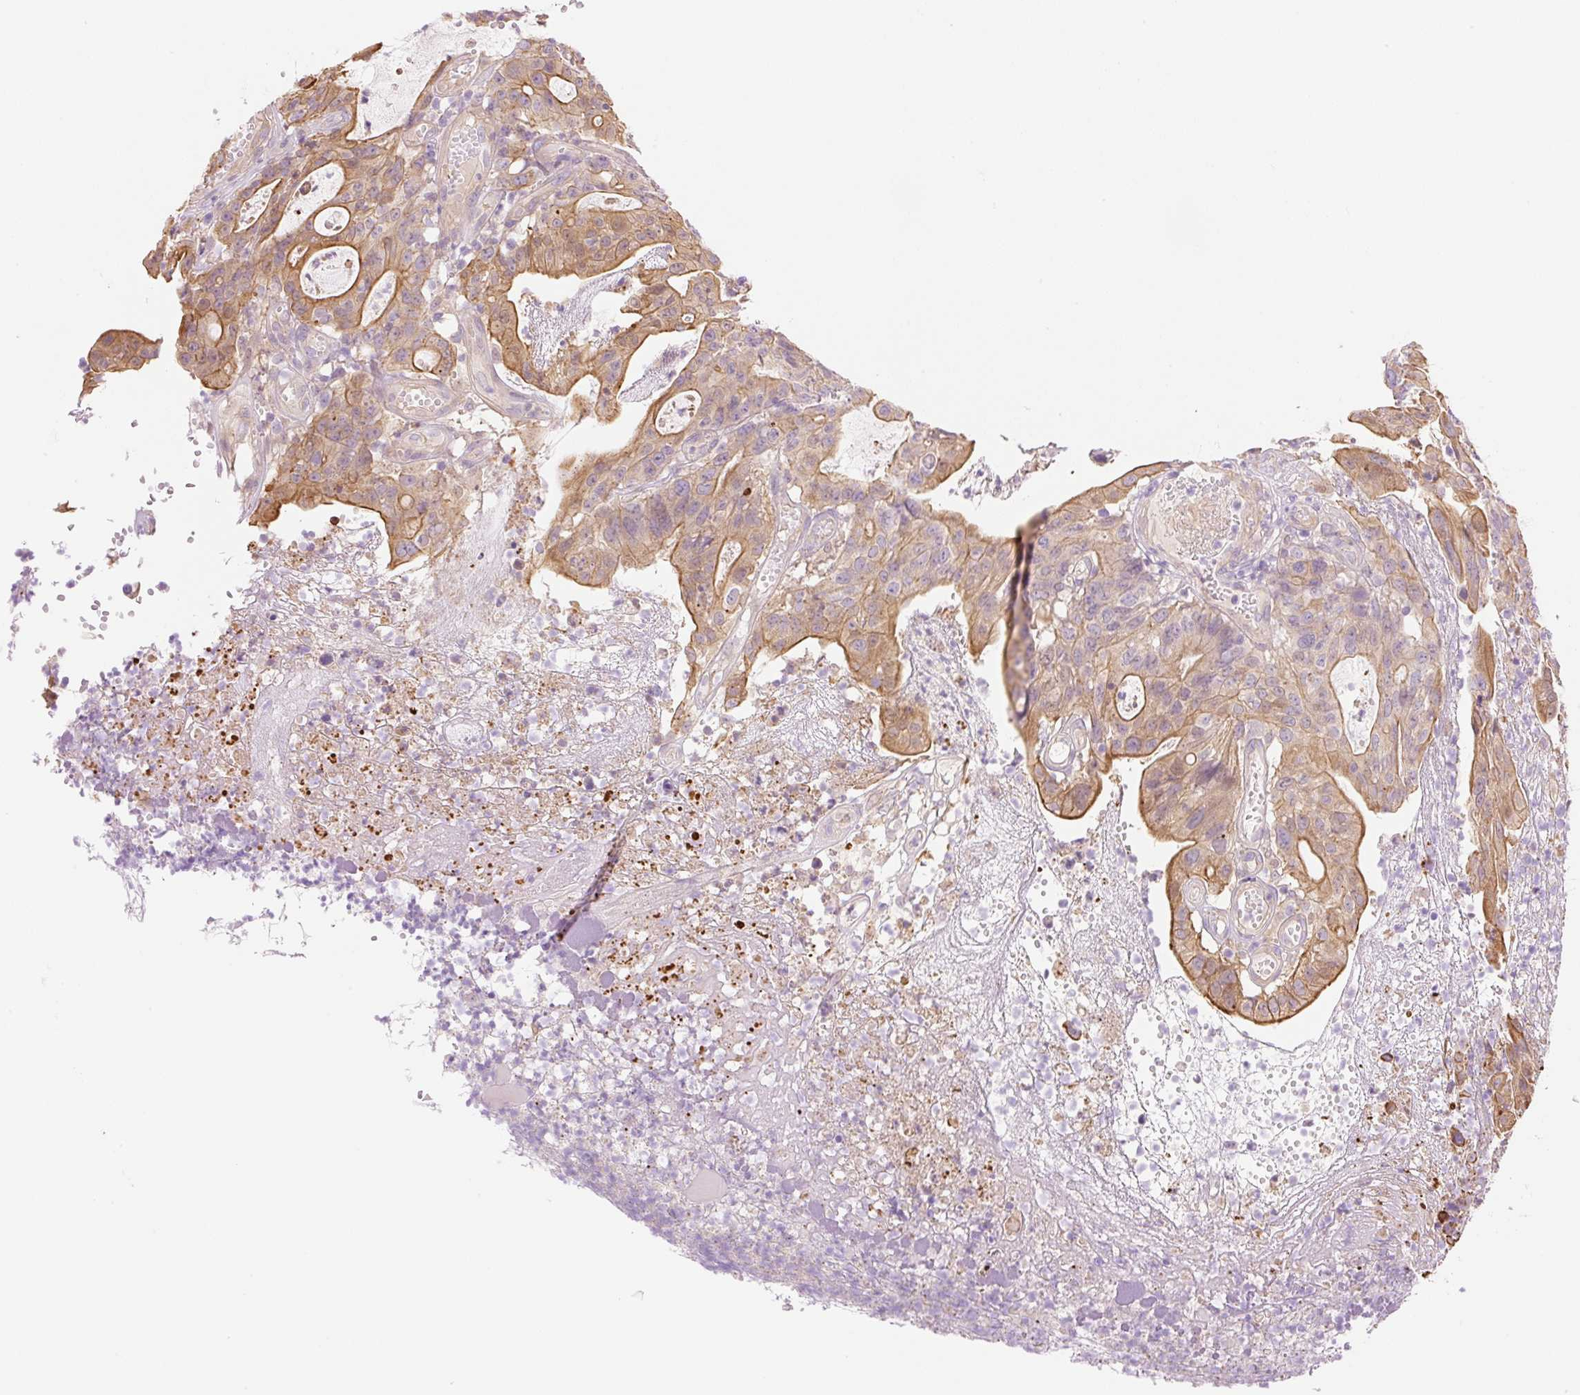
{"staining": {"intensity": "moderate", "quantity": ">75%", "location": "cytoplasmic/membranous"}, "tissue": "colorectal cancer", "cell_type": "Tumor cells", "image_type": "cancer", "snomed": [{"axis": "morphology", "description": "Adenocarcinoma, NOS"}, {"axis": "topography", "description": "Colon"}], "caption": "Adenocarcinoma (colorectal) stained for a protein (brown) displays moderate cytoplasmic/membranous positive positivity in approximately >75% of tumor cells.", "gene": "NLRP5", "patient": {"sex": "male", "age": 83}}